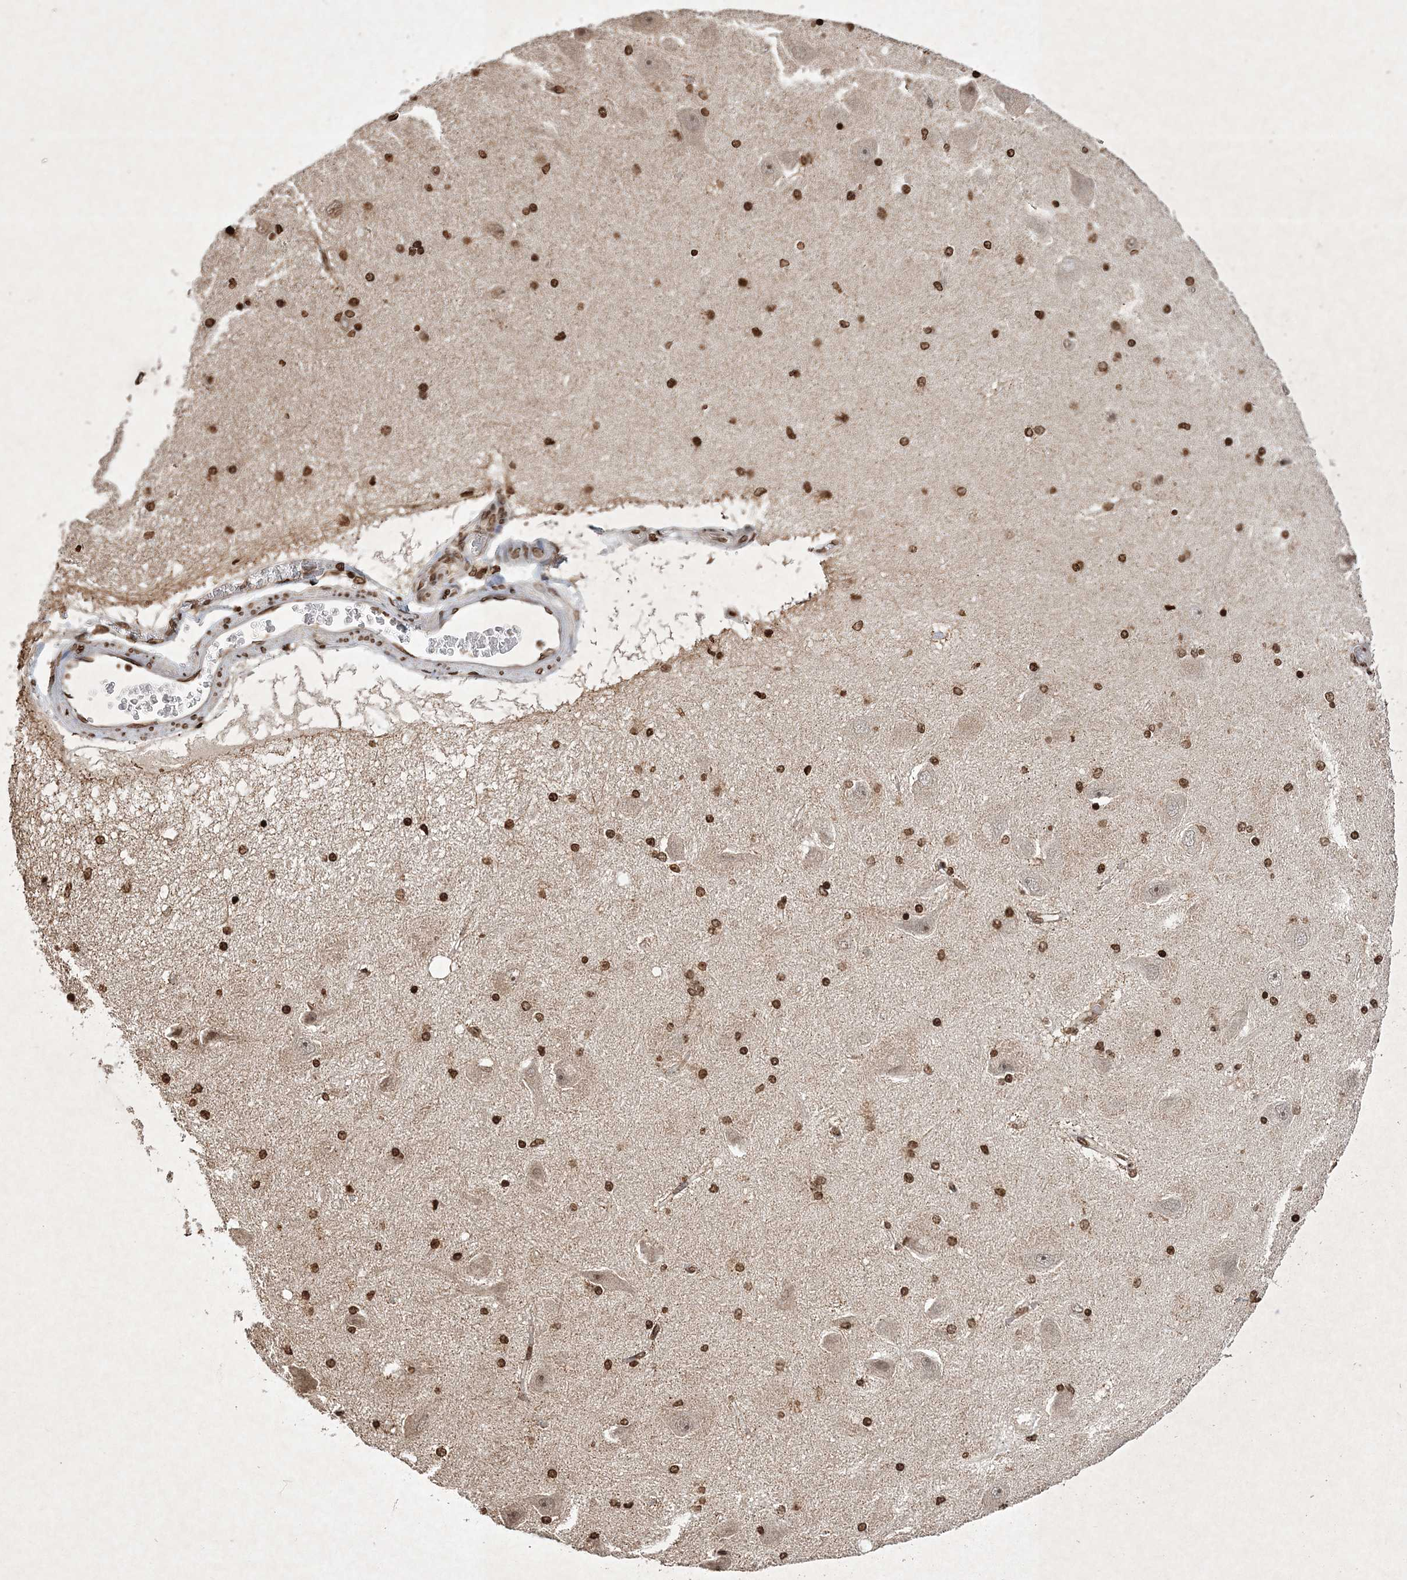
{"staining": {"intensity": "strong", "quantity": ">75%", "location": "nuclear"}, "tissue": "hippocampus", "cell_type": "Glial cells", "image_type": "normal", "snomed": [{"axis": "morphology", "description": "Normal tissue, NOS"}, {"axis": "topography", "description": "Hippocampus"}], "caption": "The micrograph displays immunohistochemical staining of normal hippocampus. There is strong nuclear staining is present in approximately >75% of glial cells.", "gene": "NEDD9", "patient": {"sex": "female", "age": 54}}